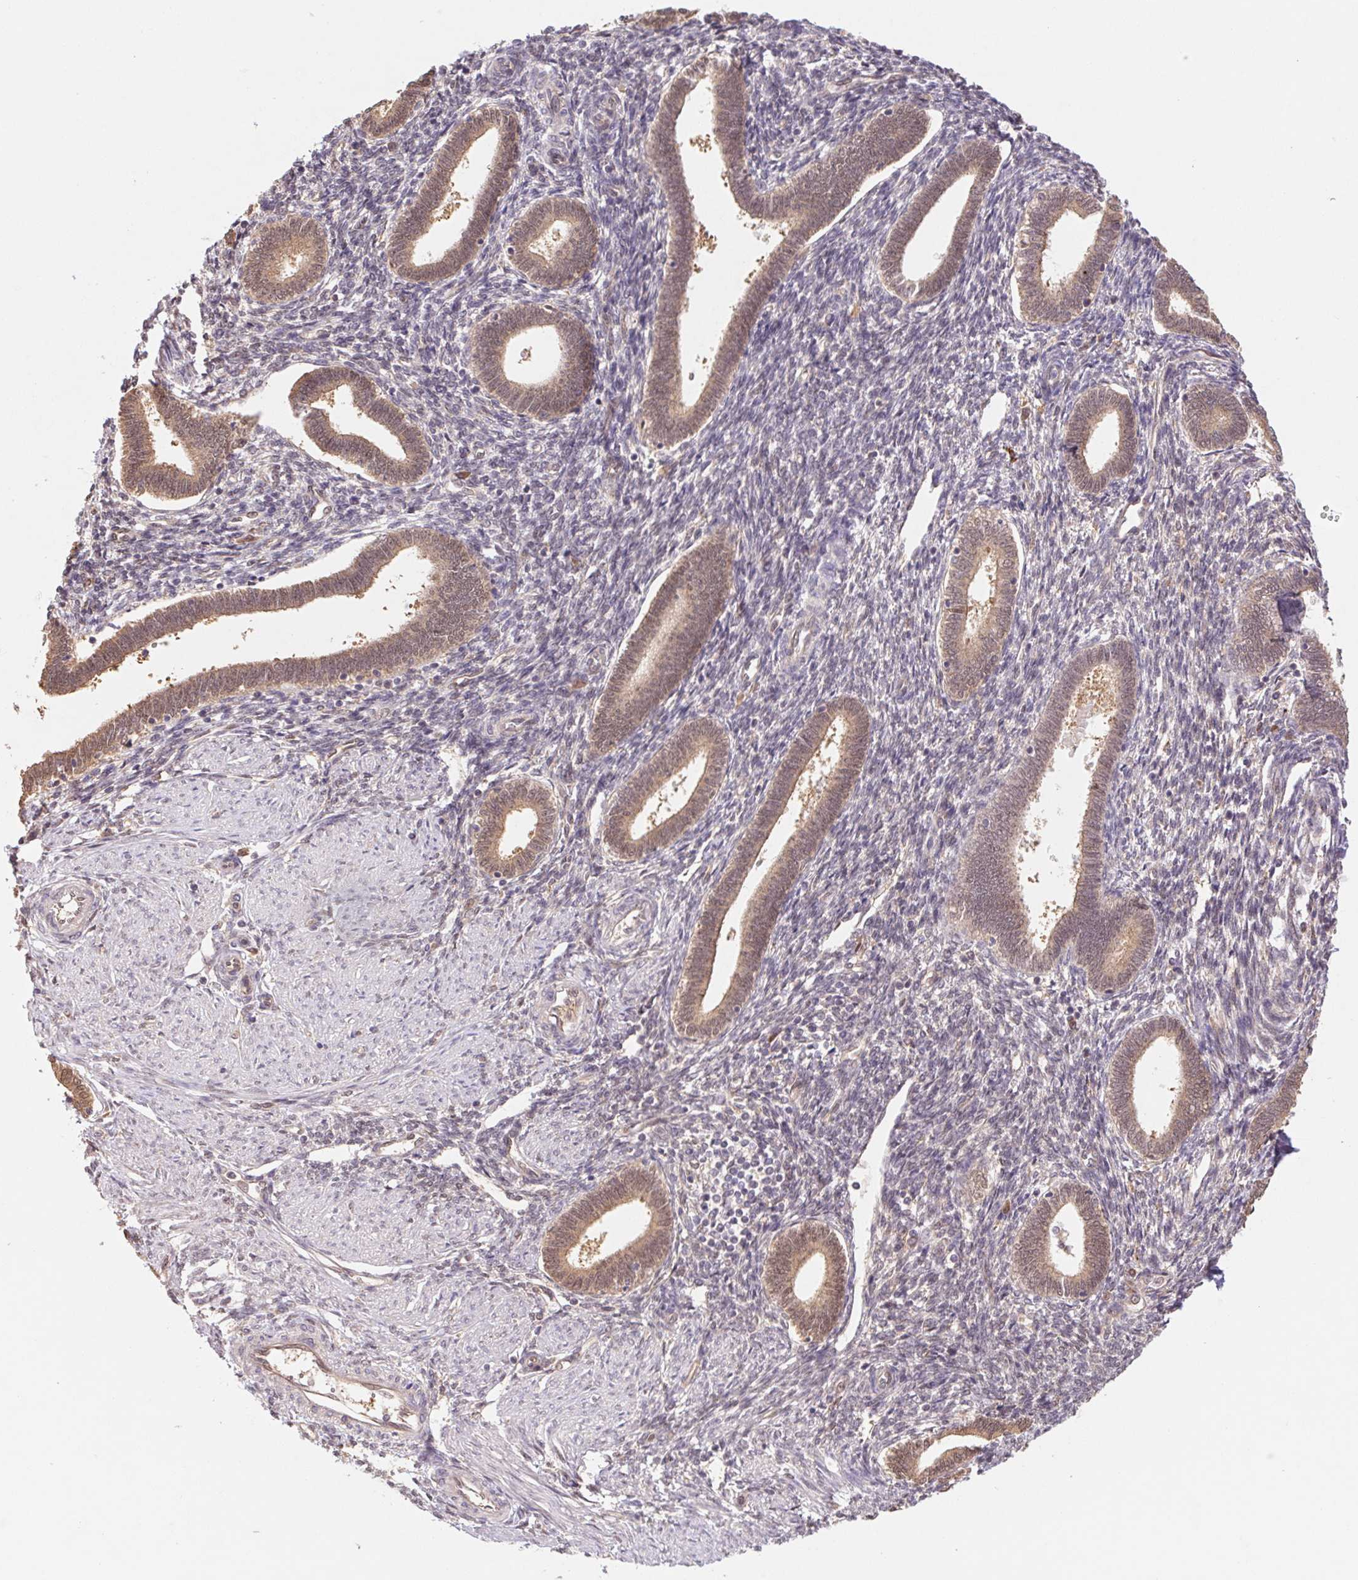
{"staining": {"intensity": "negative", "quantity": "none", "location": "none"}, "tissue": "endometrium", "cell_type": "Cells in endometrial stroma", "image_type": "normal", "snomed": [{"axis": "morphology", "description": "Normal tissue, NOS"}, {"axis": "topography", "description": "Endometrium"}], "caption": "This is a histopathology image of immunohistochemistry (IHC) staining of normal endometrium, which shows no expression in cells in endometrial stroma. Nuclei are stained in blue.", "gene": "RRM1", "patient": {"sex": "female", "age": 42}}